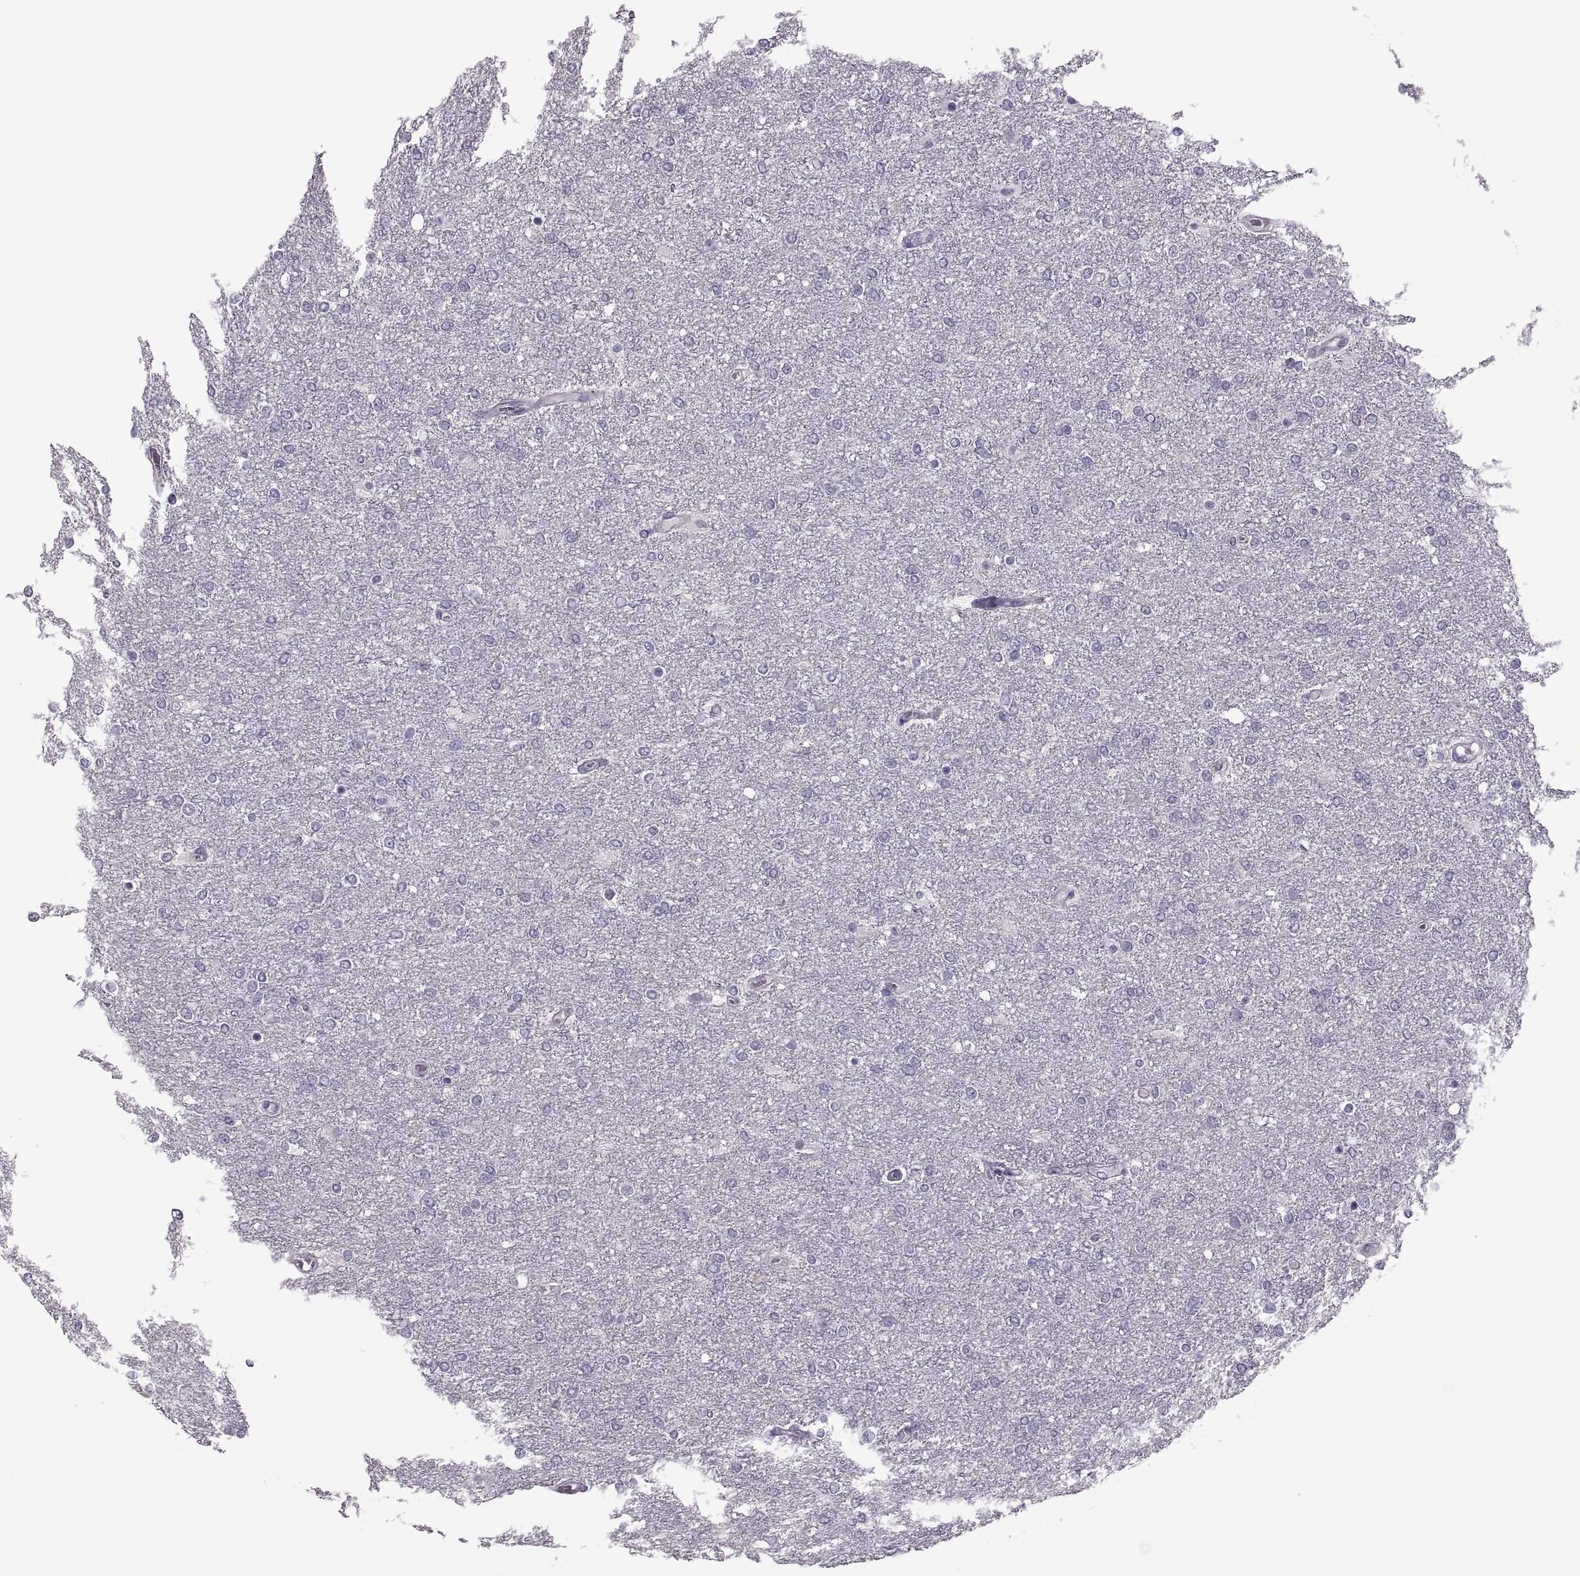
{"staining": {"intensity": "negative", "quantity": "none", "location": "none"}, "tissue": "glioma", "cell_type": "Tumor cells", "image_type": "cancer", "snomed": [{"axis": "morphology", "description": "Glioma, malignant, High grade"}, {"axis": "topography", "description": "Brain"}], "caption": "A high-resolution photomicrograph shows immunohistochemistry (IHC) staining of malignant high-grade glioma, which exhibits no significant expression in tumor cells.", "gene": "PRSS54", "patient": {"sex": "female", "age": 61}}